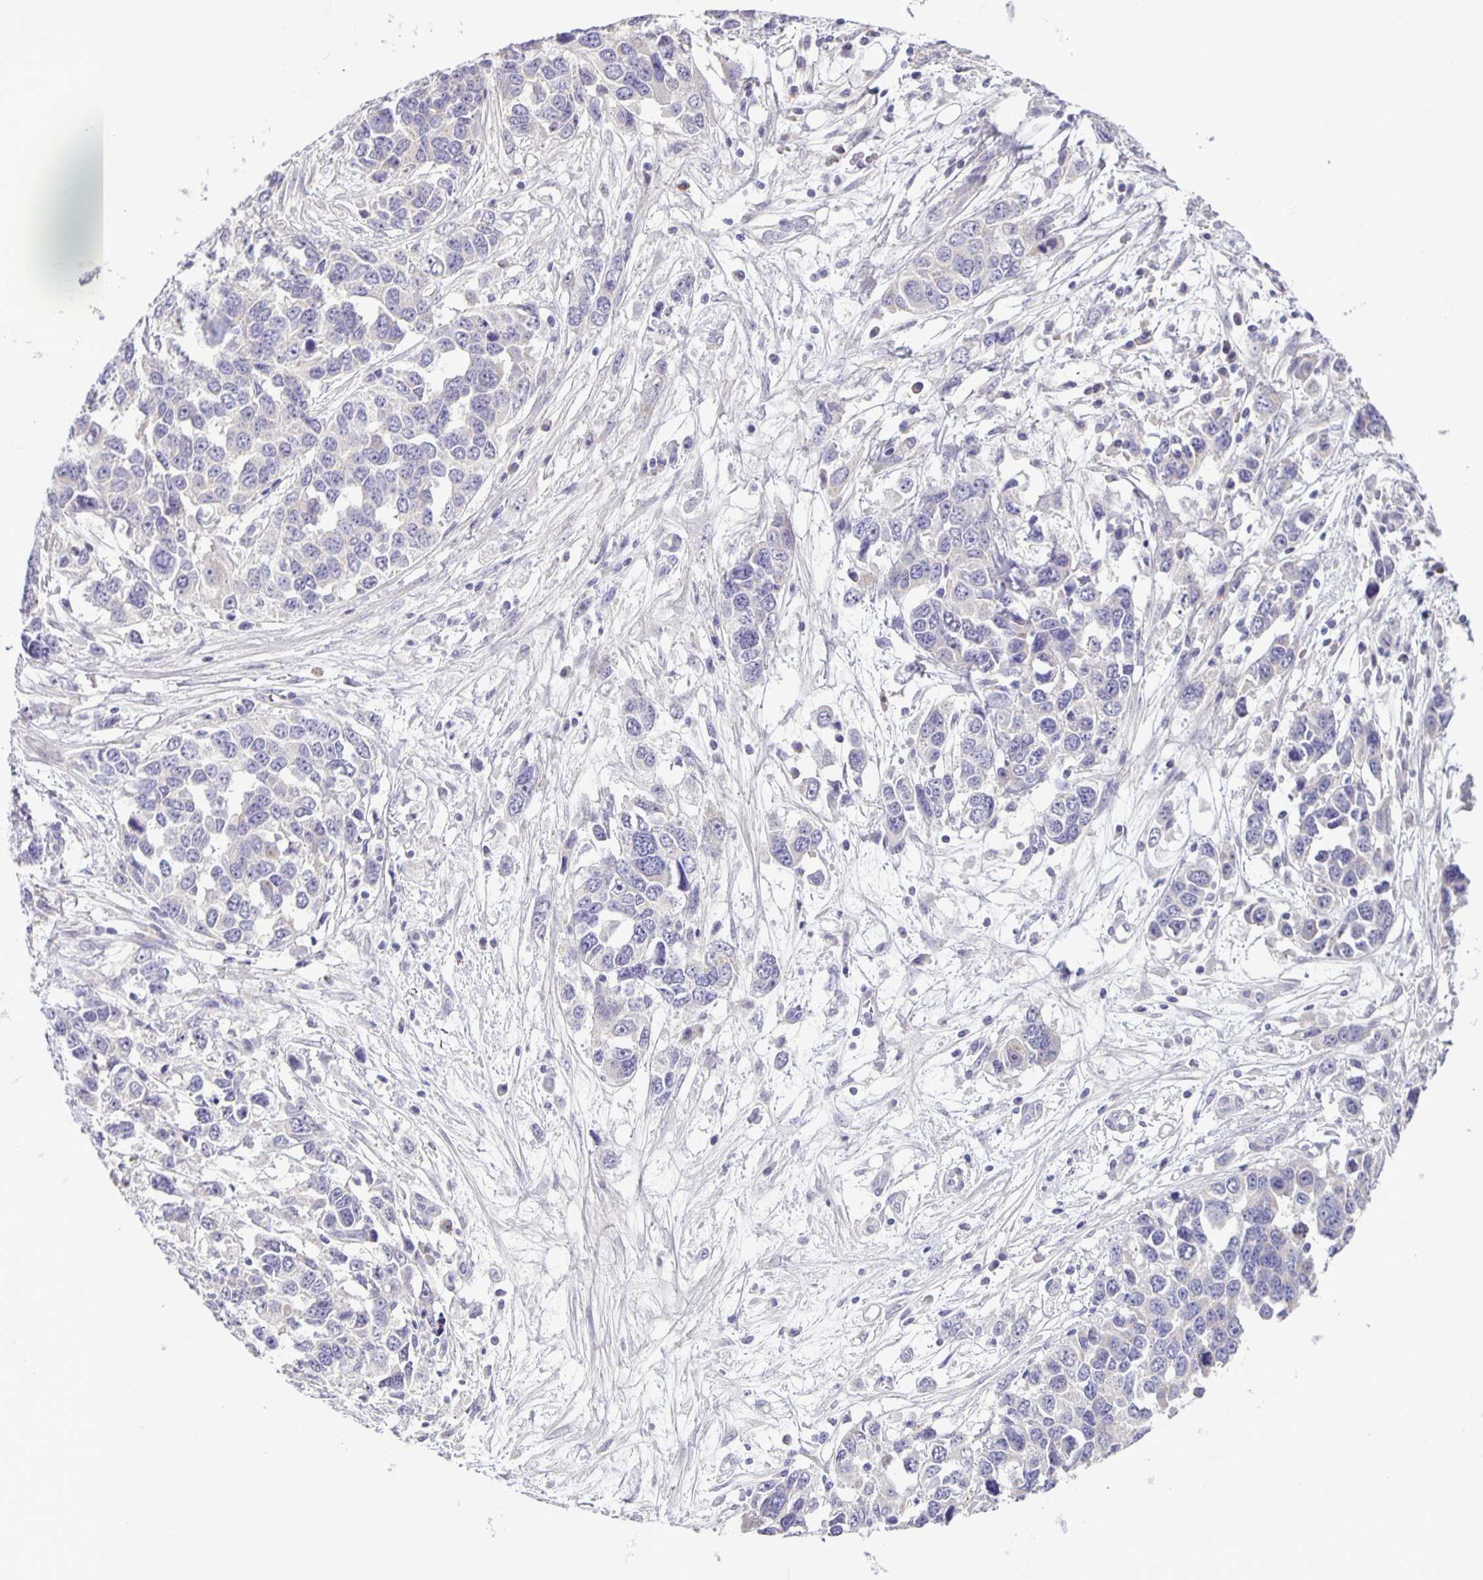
{"staining": {"intensity": "negative", "quantity": "none", "location": "none"}, "tissue": "ovarian cancer", "cell_type": "Tumor cells", "image_type": "cancer", "snomed": [{"axis": "morphology", "description": "Cystadenocarcinoma, serous, NOS"}, {"axis": "topography", "description": "Ovary"}], "caption": "An IHC photomicrograph of ovarian cancer is shown. There is no staining in tumor cells of ovarian cancer.", "gene": "ADCK1", "patient": {"sex": "female", "age": 76}}